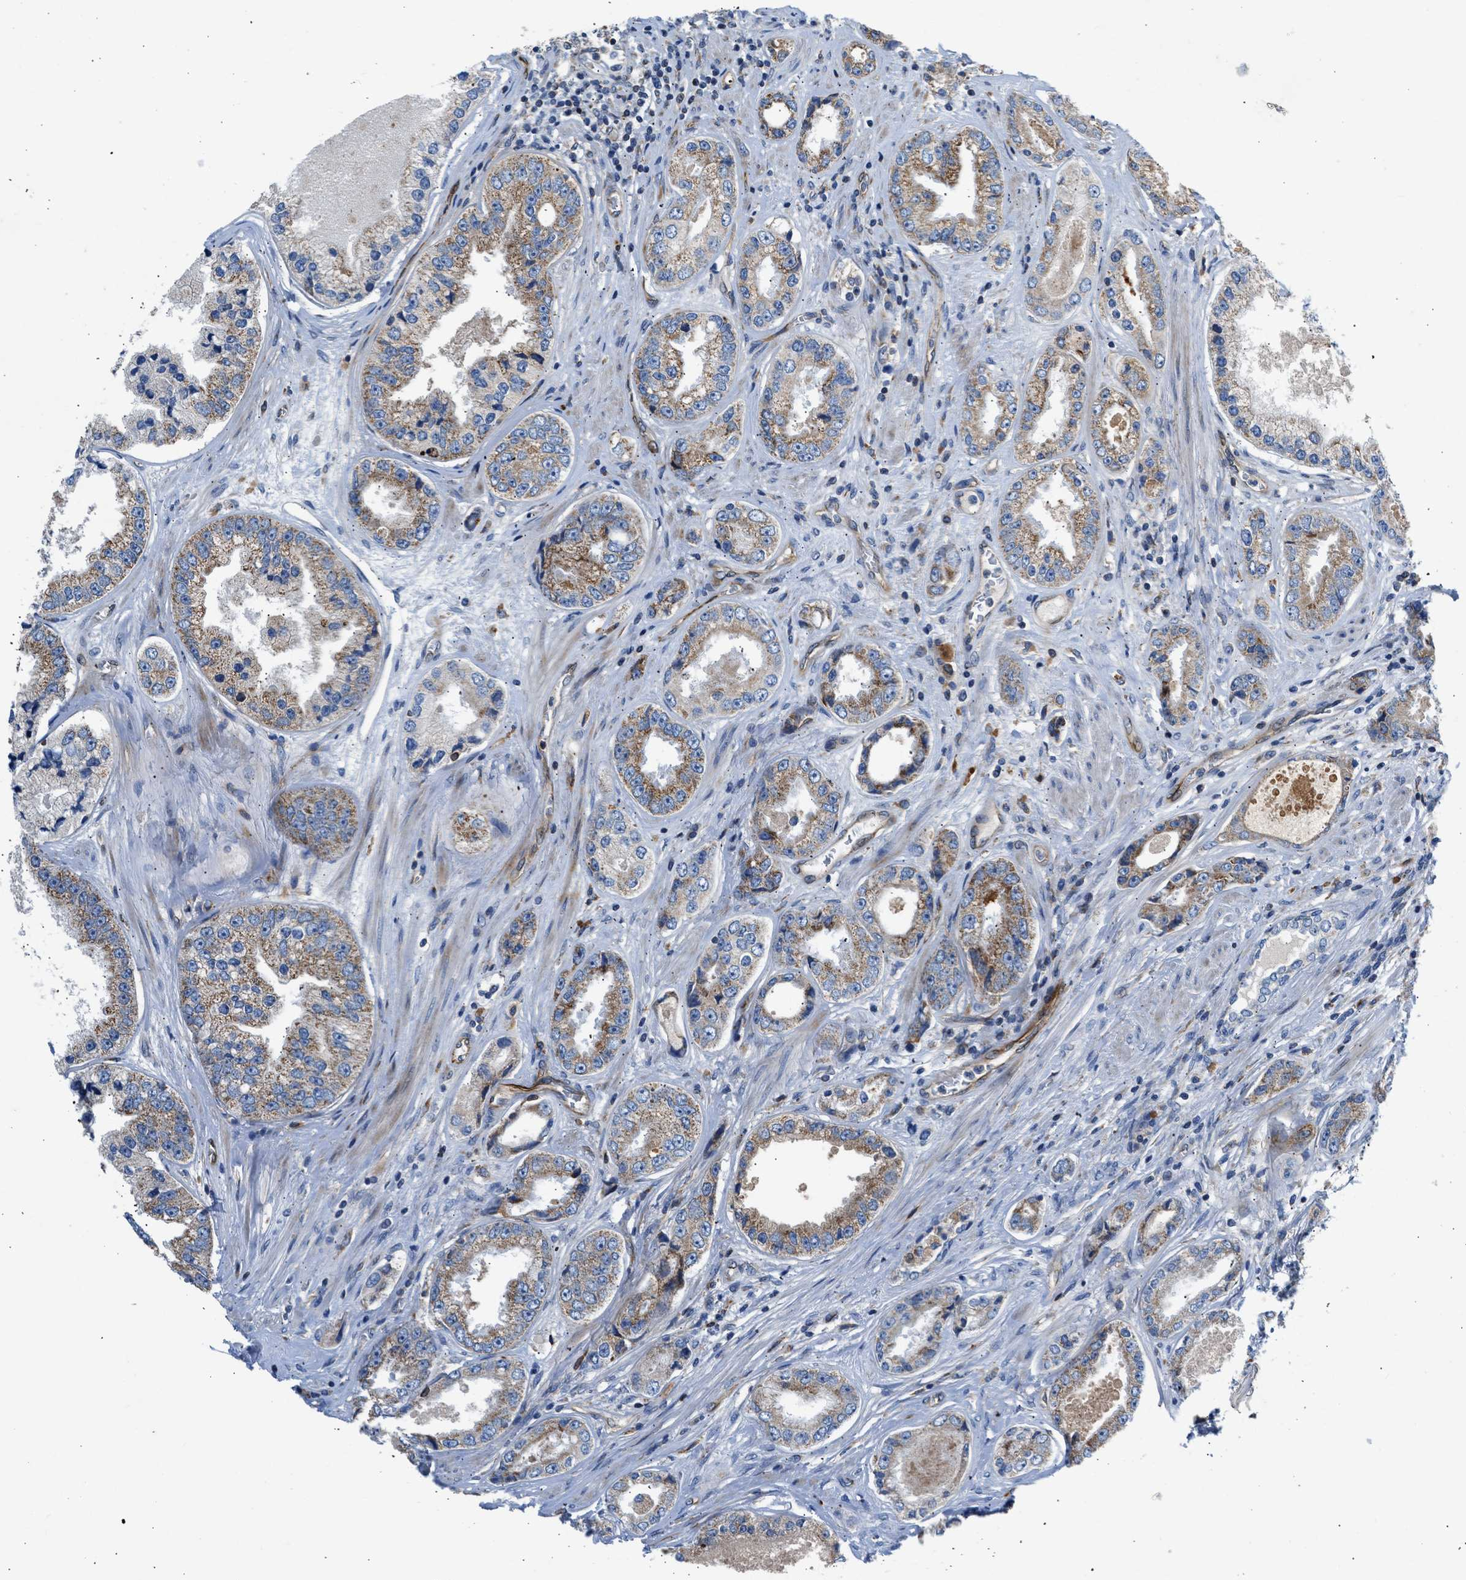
{"staining": {"intensity": "moderate", "quantity": ">75%", "location": "cytoplasmic/membranous"}, "tissue": "prostate cancer", "cell_type": "Tumor cells", "image_type": "cancer", "snomed": [{"axis": "morphology", "description": "Adenocarcinoma, High grade"}, {"axis": "topography", "description": "Prostate"}], "caption": "Protein expression analysis of prostate cancer exhibits moderate cytoplasmic/membranous positivity in approximately >75% of tumor cells.", "gene": "ULK4", "patient": {"sex": "male", "age": 61}}